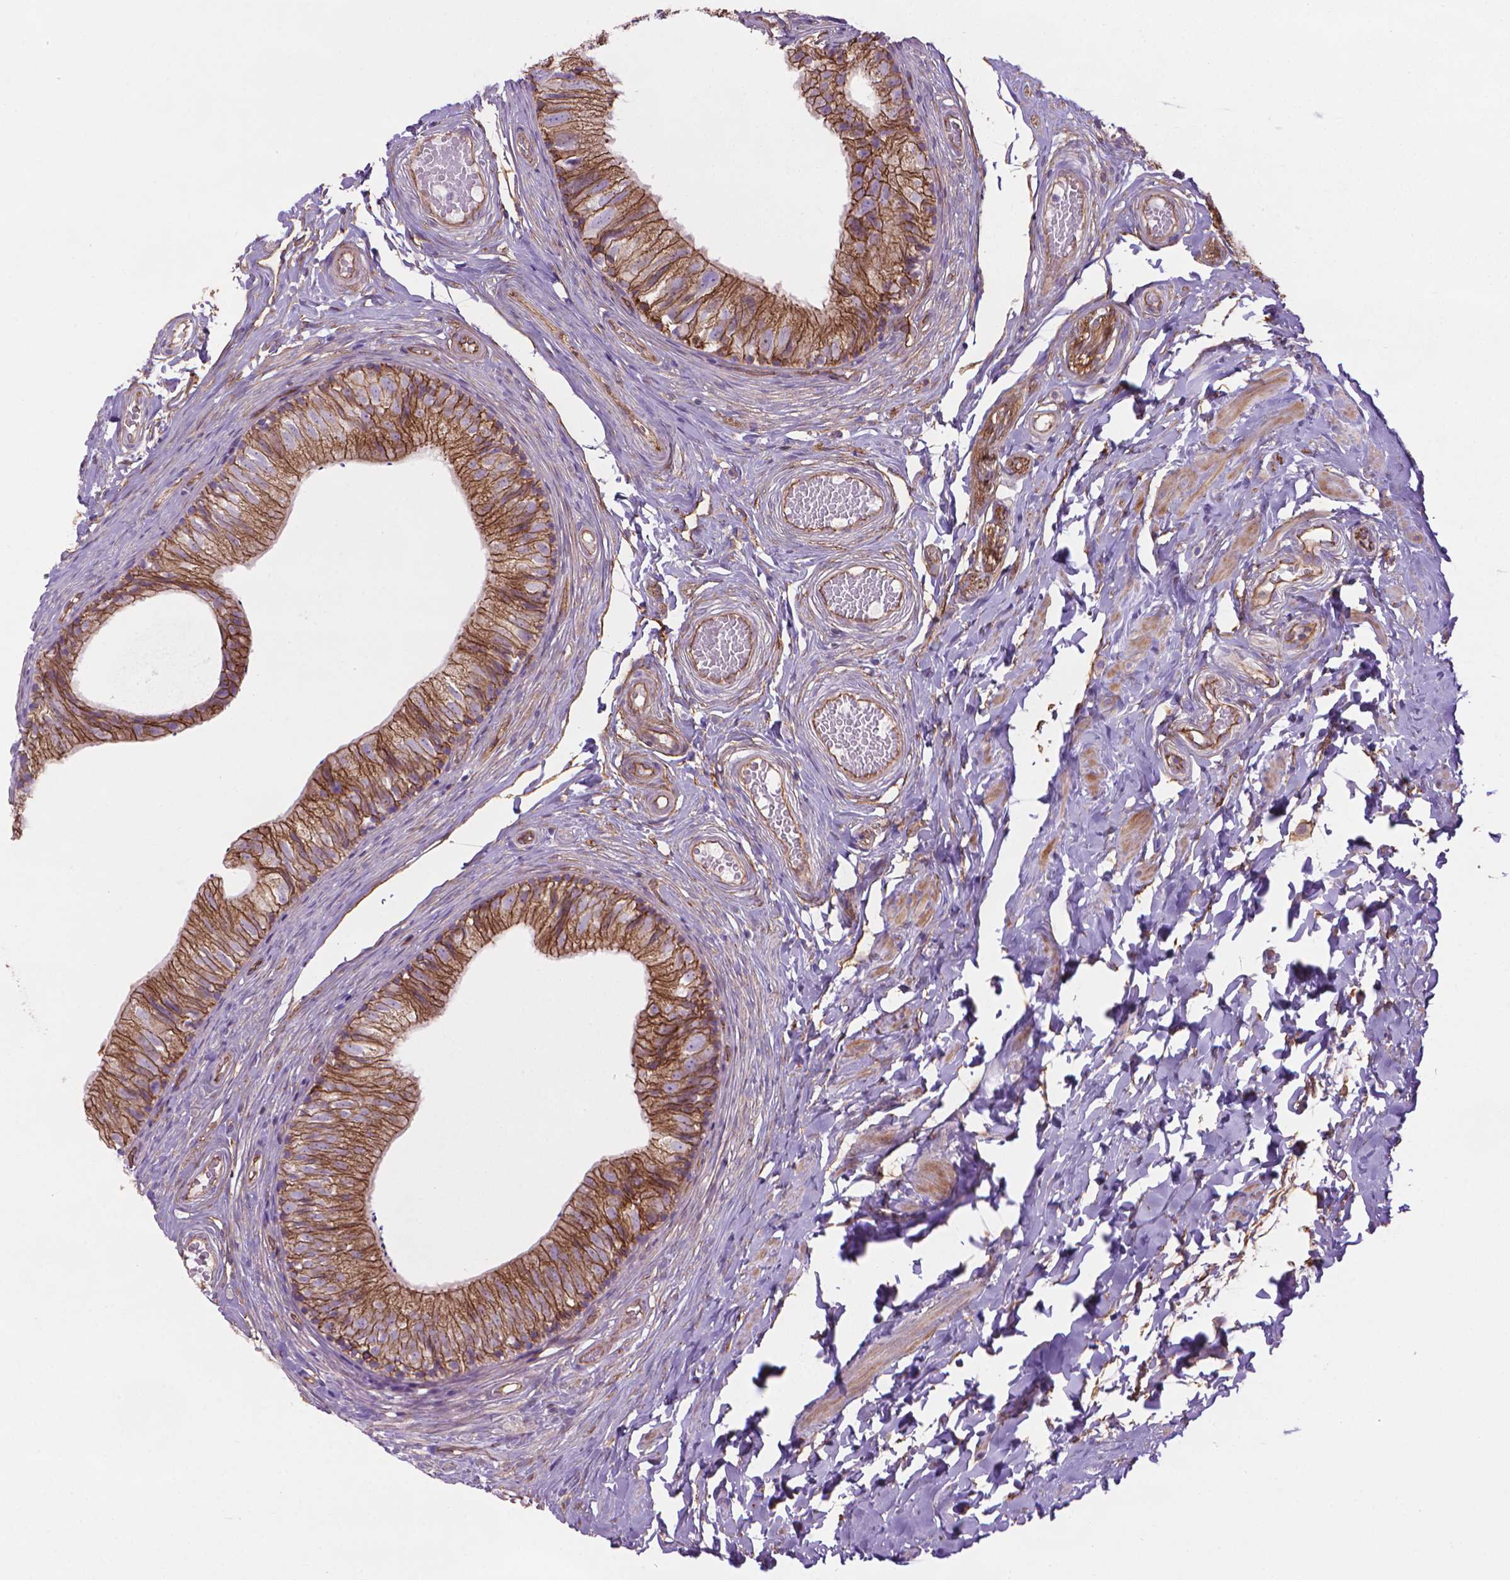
{"staining": {"intensity": "strong", "quantity": ">75%", "location": "cytoplasmic/membranous"}, "tissue": "epididymis", "cell_type": "Glandular cells", "image_type": "normal", "snomed": [{"axis": "morphology", "description": "Normal tissue, NOS"}, {"axis": "topography", "description": "Epididymis"}], "caption": "The micrograph demonstrates staining of benign epididymis, revealing strong cytoplasmic/membranous protein positivity (brown color) within glandular cells.", "gene": "TENT5A", "patient": {"sex": "male", "age": 29}}